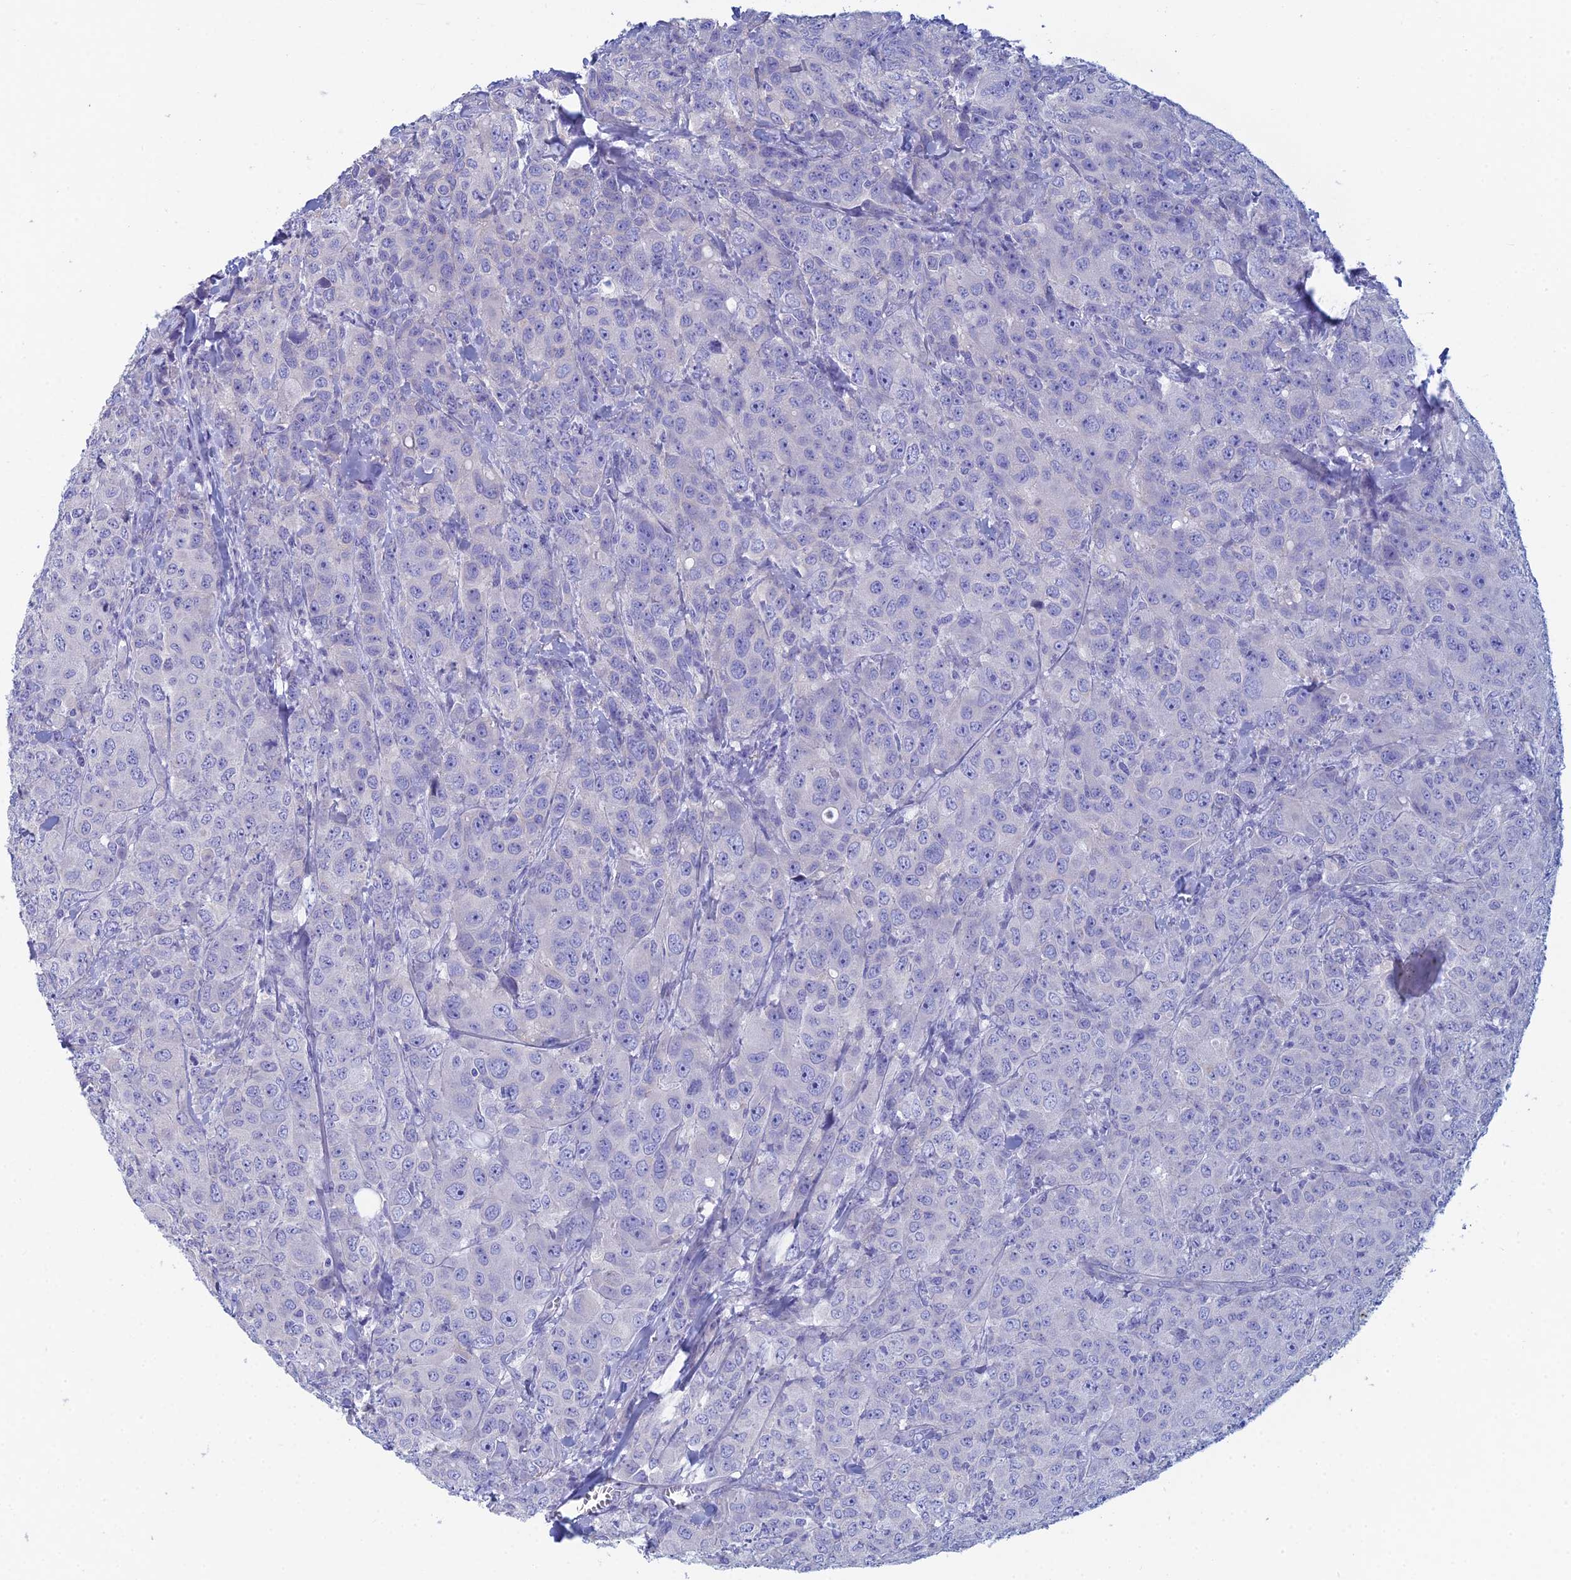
{"staining": {"intensity": "negative", "quantity": "none", "location": "none"}, "tissue": "breast cancer", "cell_type": "Tumor cells", "image_type": "cancer", "snomed": [{"axis": "morphology", "description": "Duct carcinoma"}, {"axis": "topography", "description": "Breast"}], "caption": "Breast cancer stained for a protein using immunohistochemistry shows no positivity tumor cells.", "gene": "PCDHA8", "patient": {"sex": "female", "age": 43}}